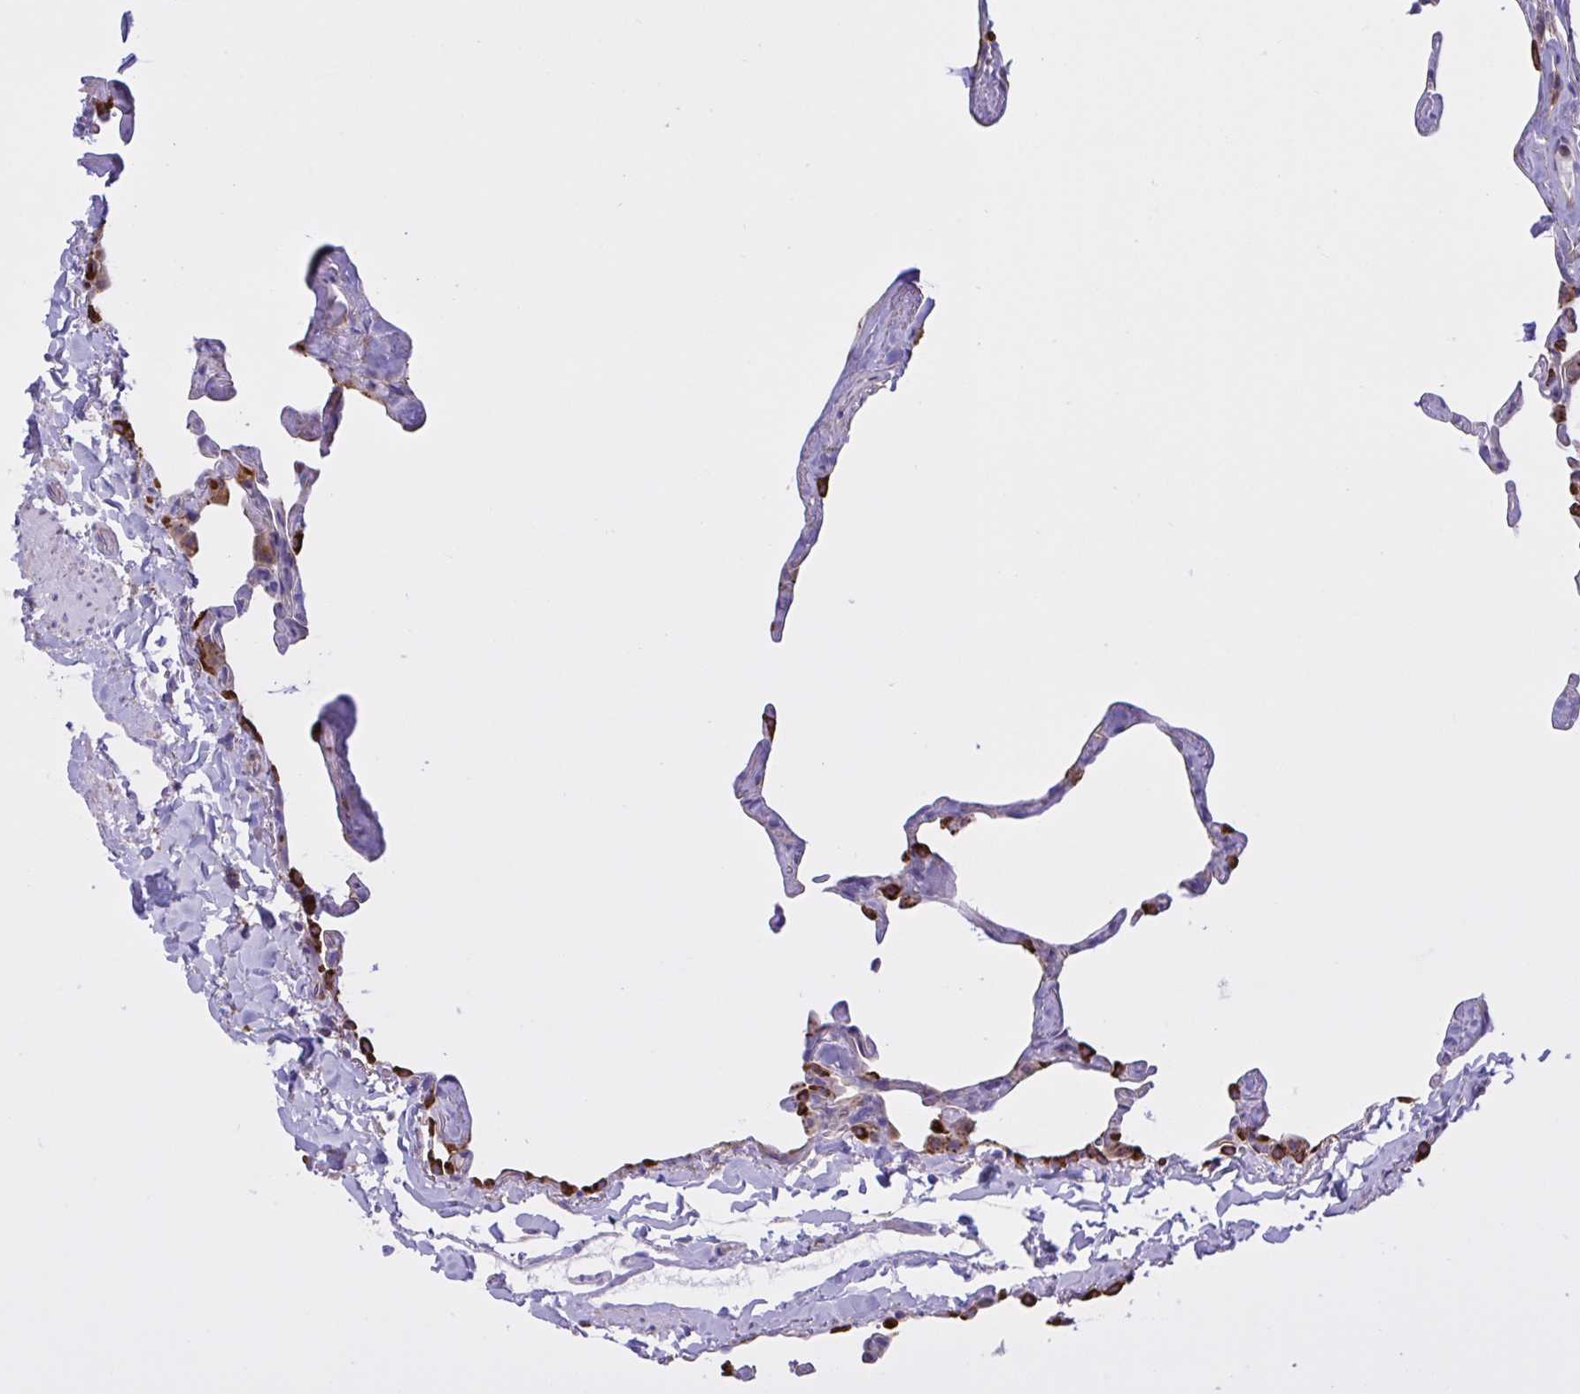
{"staining": {"intensity": "strong", "quantity": "<25%", "location": "cytoplasmic/membranous"}, "tissue": "lung", "cell_type": "Alveolar cells", "image_type": "normal", "snomed": [{"axis": "morphology", "description": "Normal tissue, NOS"}, {"axis": "topography", "description": "Lung"}], "caption": "Alveolar cells reveal medium levels of strong cytoplasmic/membranous positivity in approximately <25% of cells in unremarkable human lung.", "gene": "OR51M1", "patient": {"sex": "male", "age": 65}}